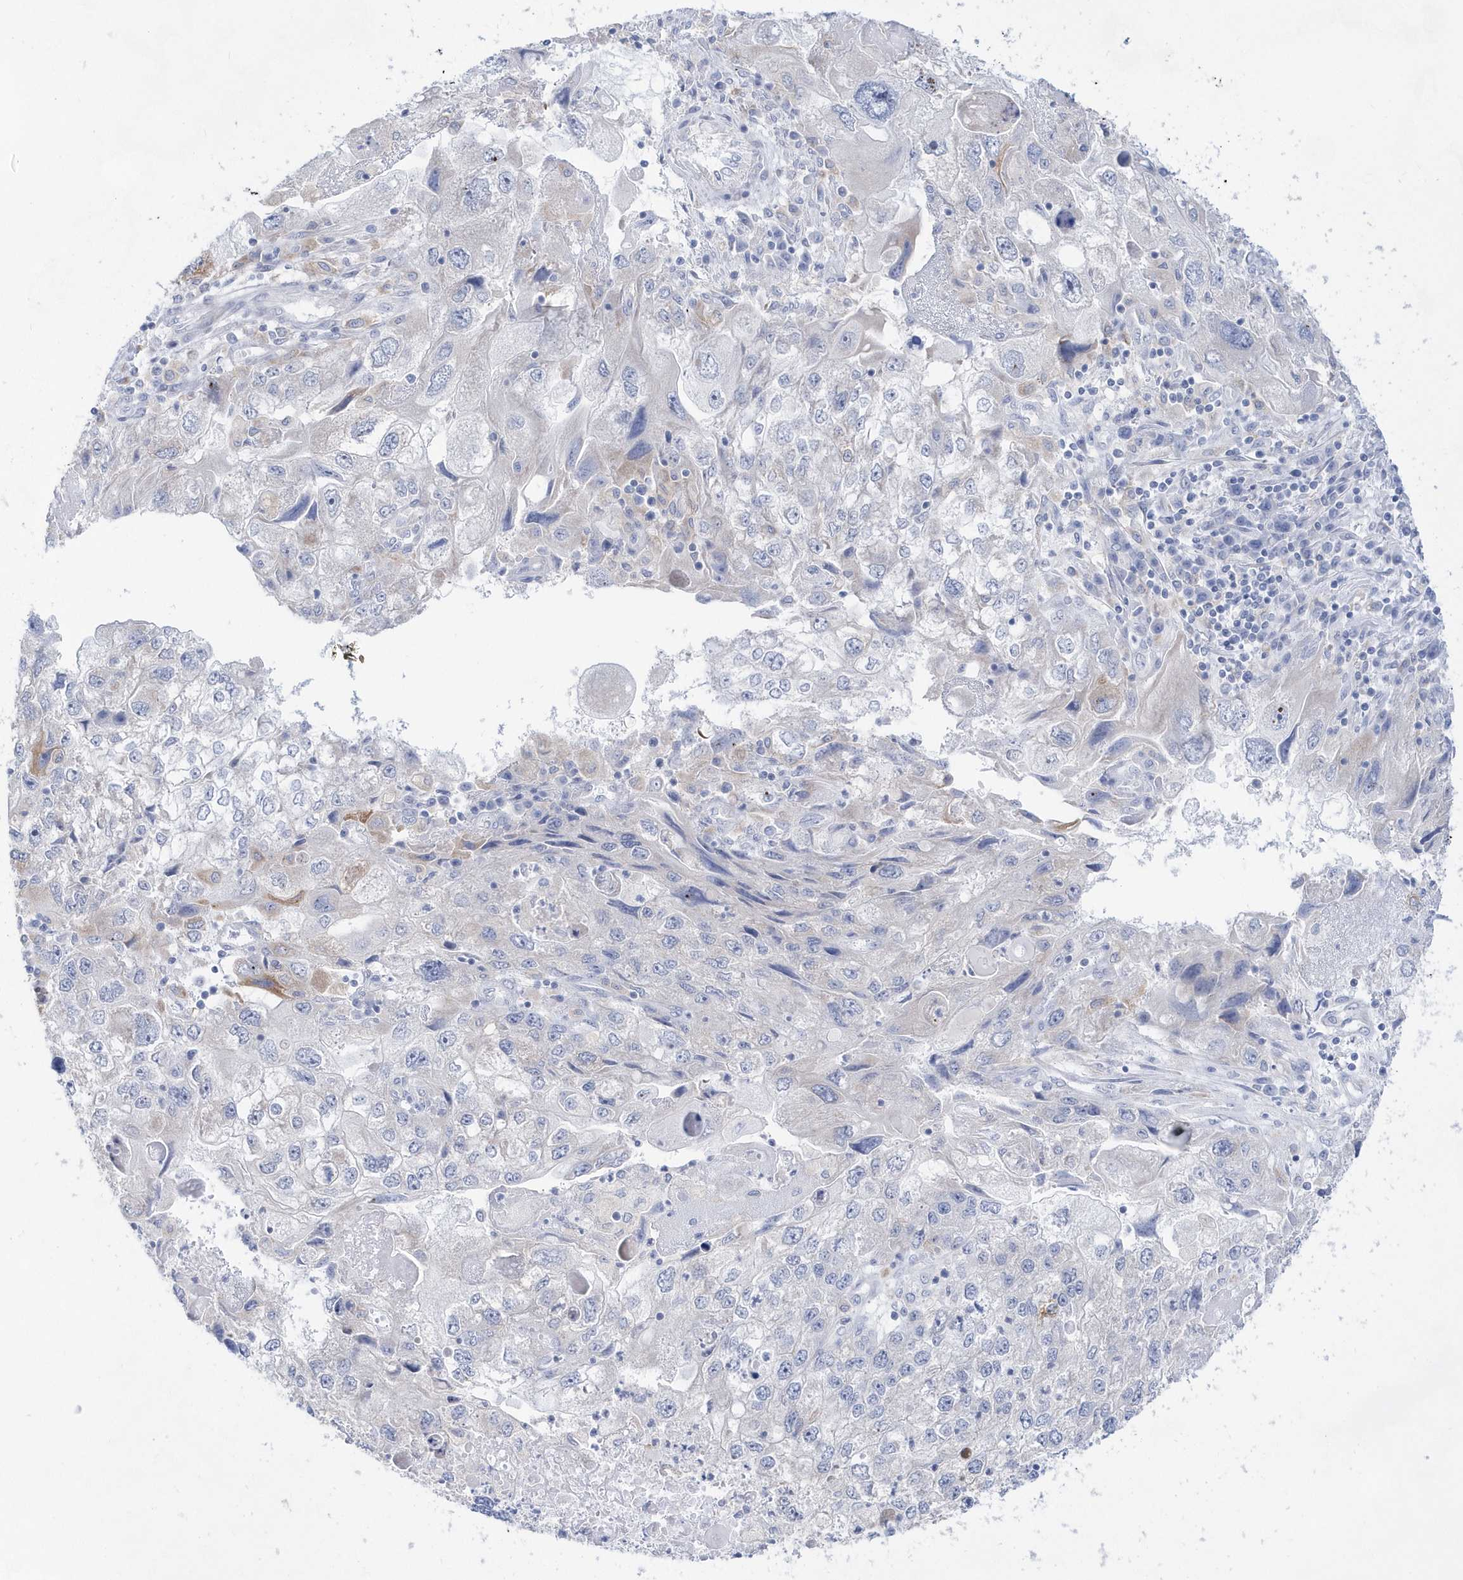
{"staining": {"intensity": "negative", "quantity": "none", "location": "none"}, "tissue": "endometrial cancer", "cell_type": "Tumor cells", "image_type": "cancer", "snomed": [{"axis": "morphology", "description": "Adenocarcinoma, NOS"}, {"axis": "topography", "description": "Endometrium"}], "caption": "Human endometrial cancer stained for a protein using IHC shows no staining in tumor cells.", "gene": "BDH2", "patient": {"sex": "female", "age": 49}}